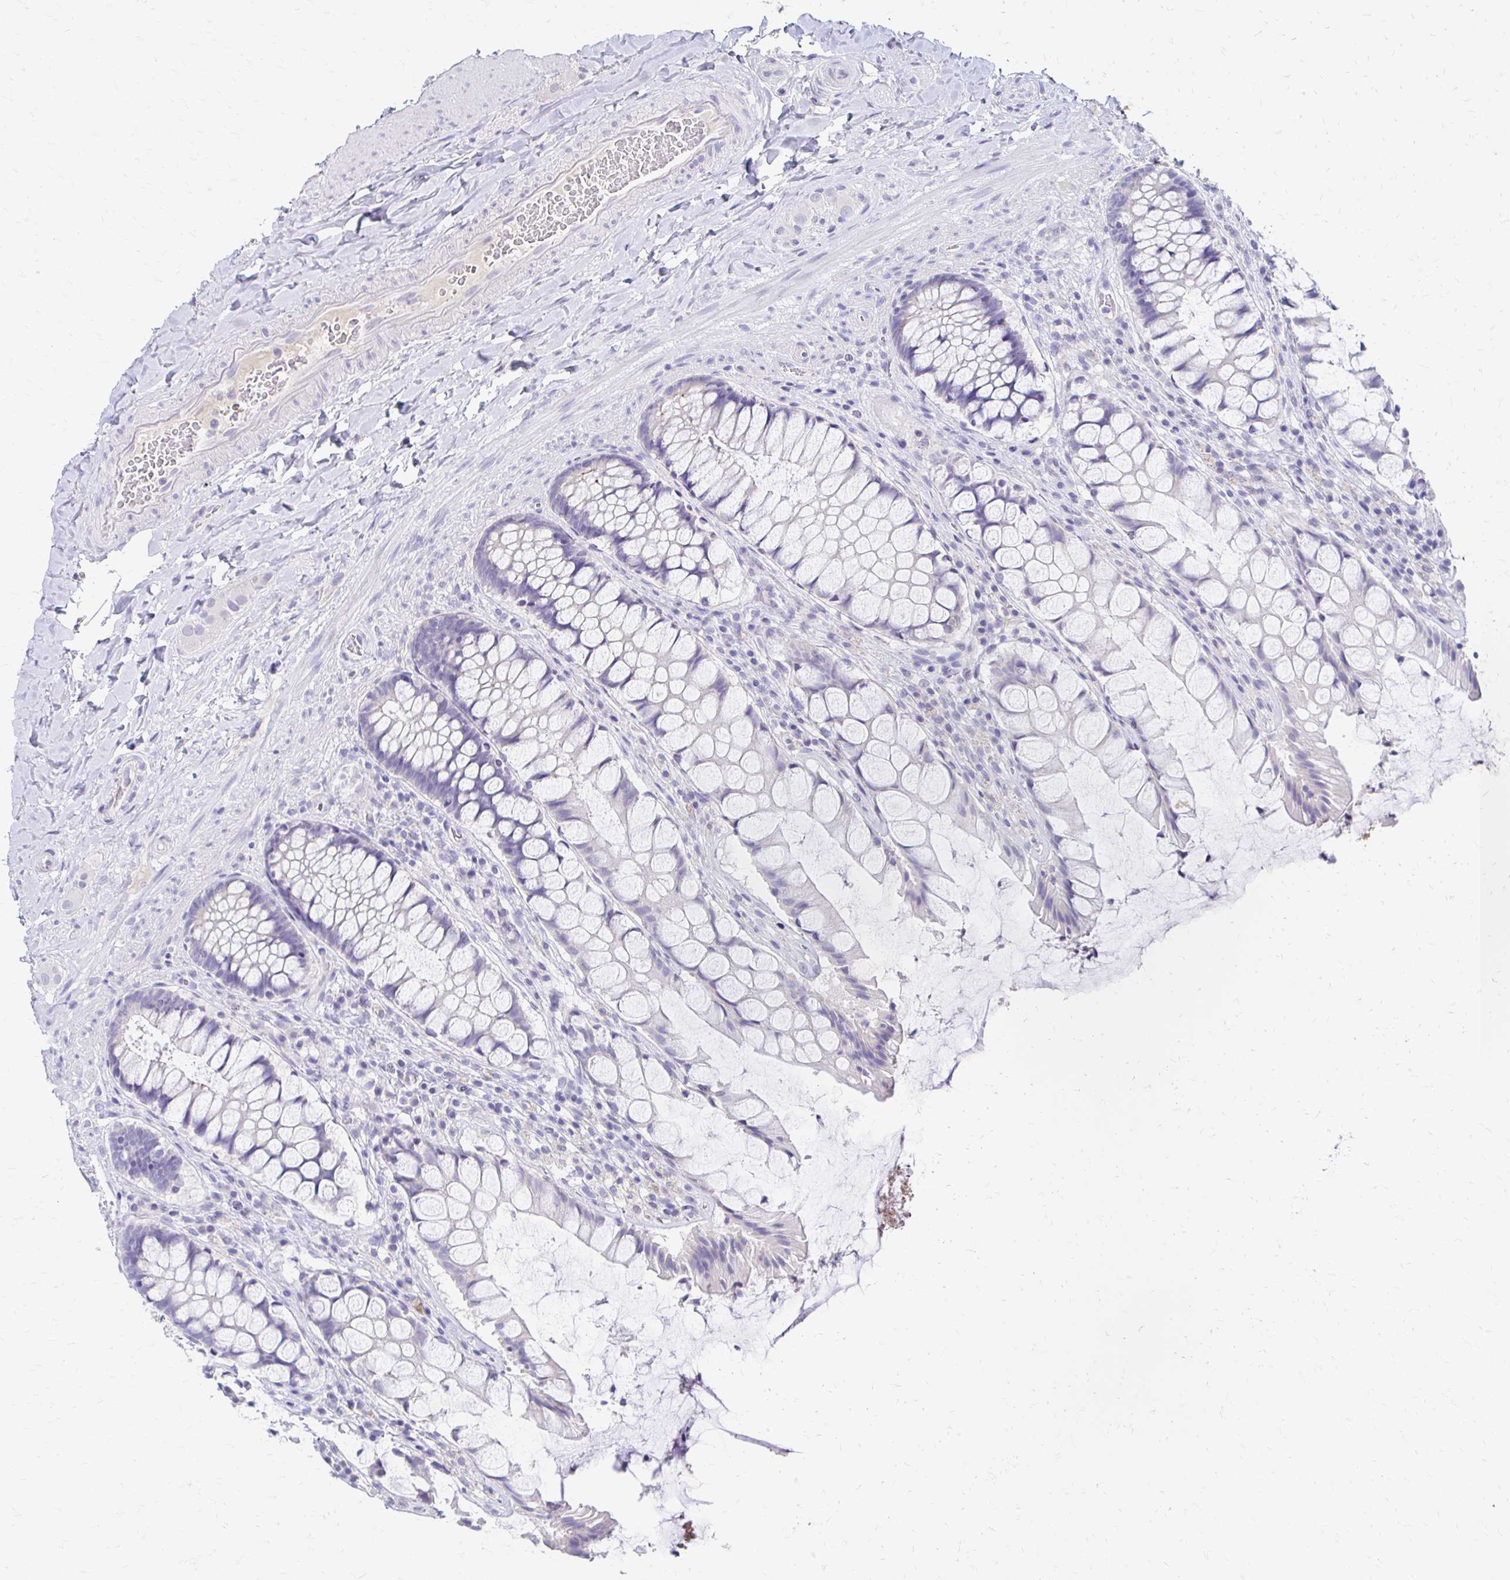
{"staining": {"intensity": "negative", "quantity": "none", "location": "none"}, "tissue": "rectum", "cell_type": "Glandular cells", "image_type": "normal", "snomed": [{"axis": "morphology", "description": "Normal tissue, NOS"}, {"axis": "topography", "description": "Rectum"}], "caption": "A high-resolution micrograph shows immunohistochemistry (IHC) staining of unremarkable rectum, which displays no significant positivity in glandular cells.", "gene": "AZGP1", "patient": {"sex": "female", "age": 58}}